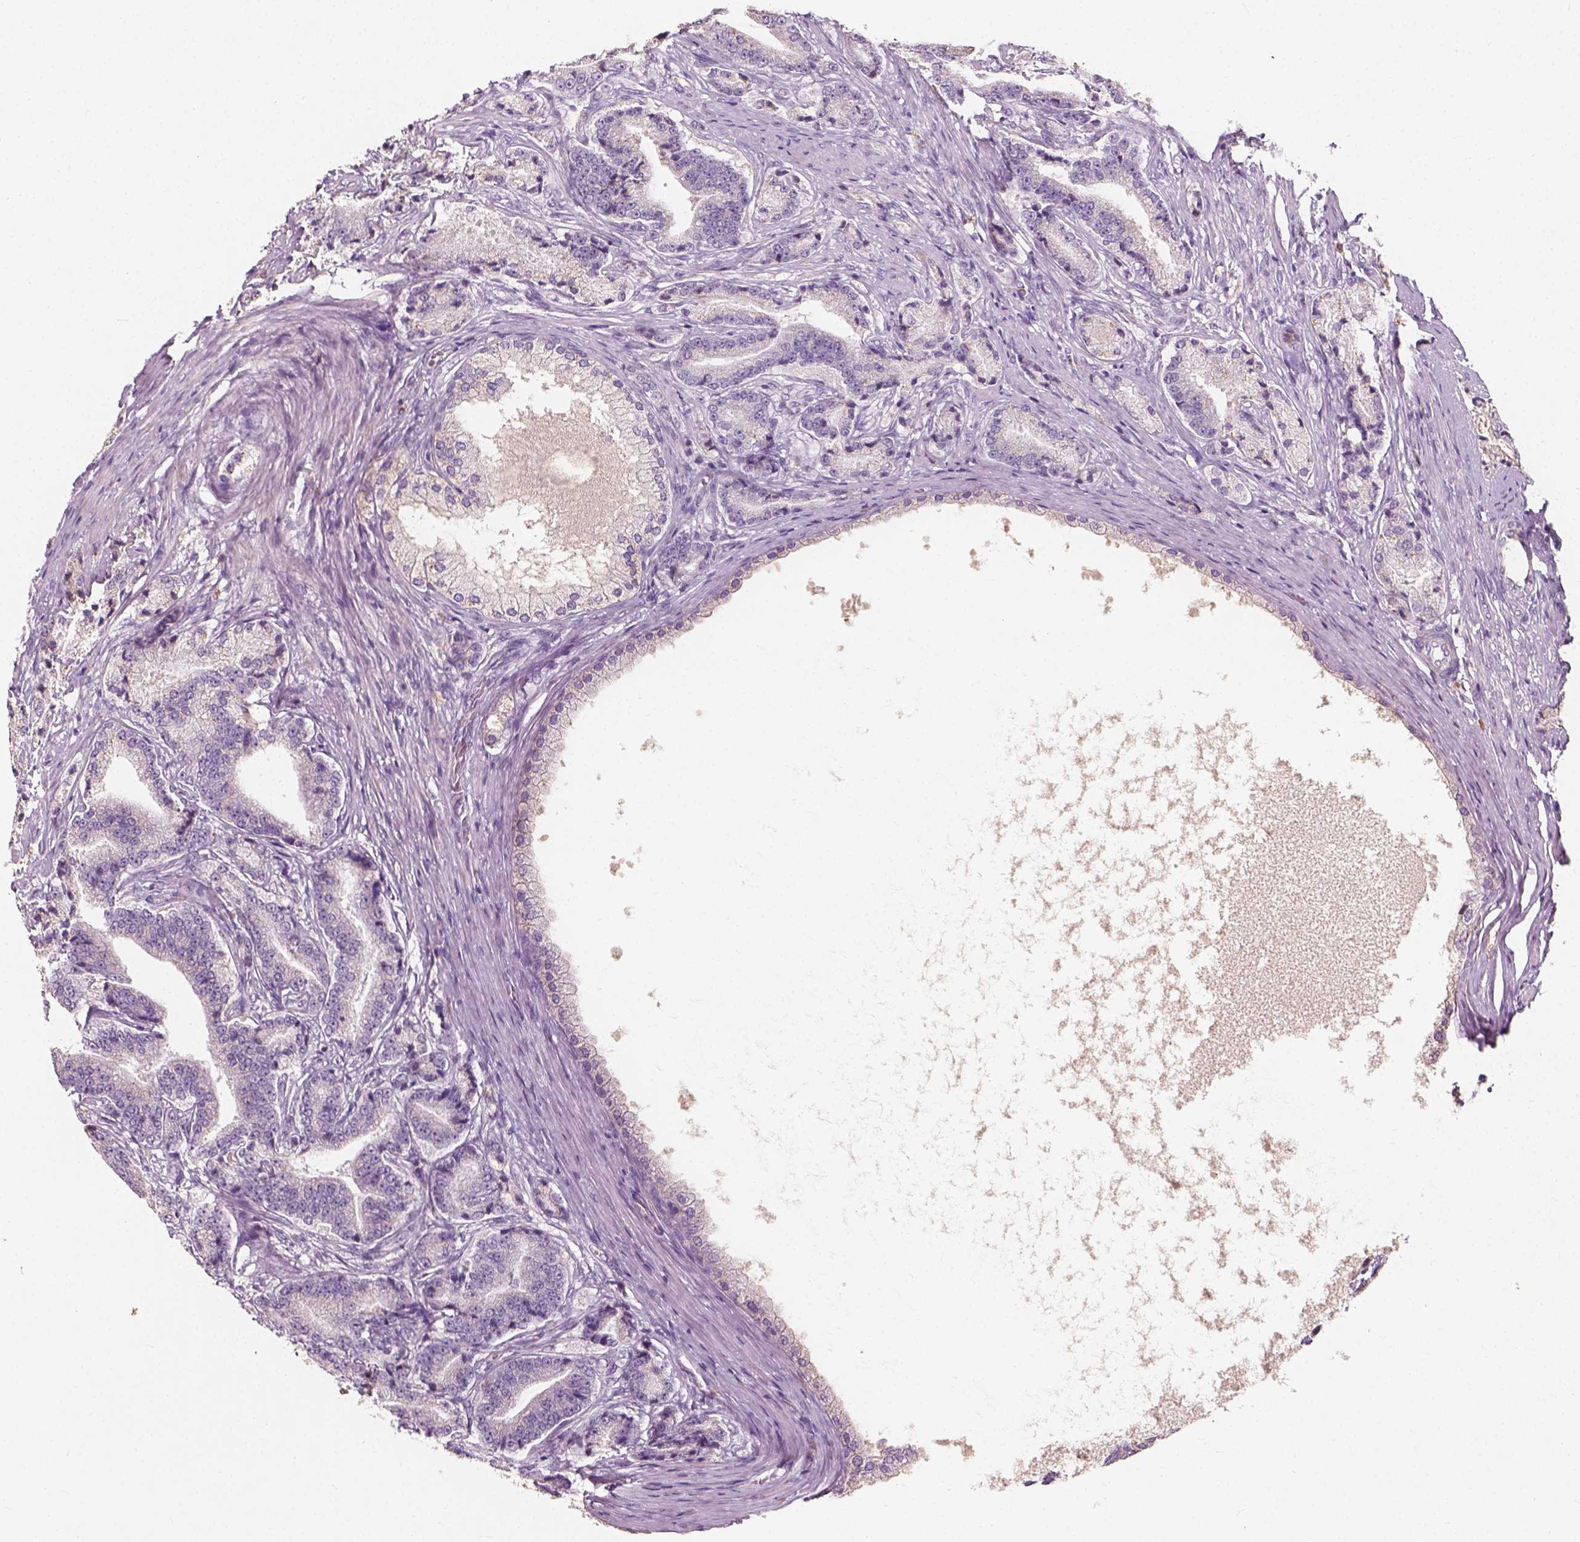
{"staining": {"intensity": "negative", "quantity": "none", "location": "none"}, "tissue": "prostate cancer", "cell_type": "Tumor cells", "image_type": "cancer", "snomed": [{"axis": "morphology", "description": "Adenocarcinoma, High grade"}, {"axis": "topography", "description": "Prostate and seminal vesicle, NOS"}], "caption": "DAB (3,3'-diaminobenzidine) immunohistochemical staining of human prostate cancer demonstrates no significant positivity in tumor cells.", "gene": "DHCR24", "patient": {"sex": "male", "age": 61}}